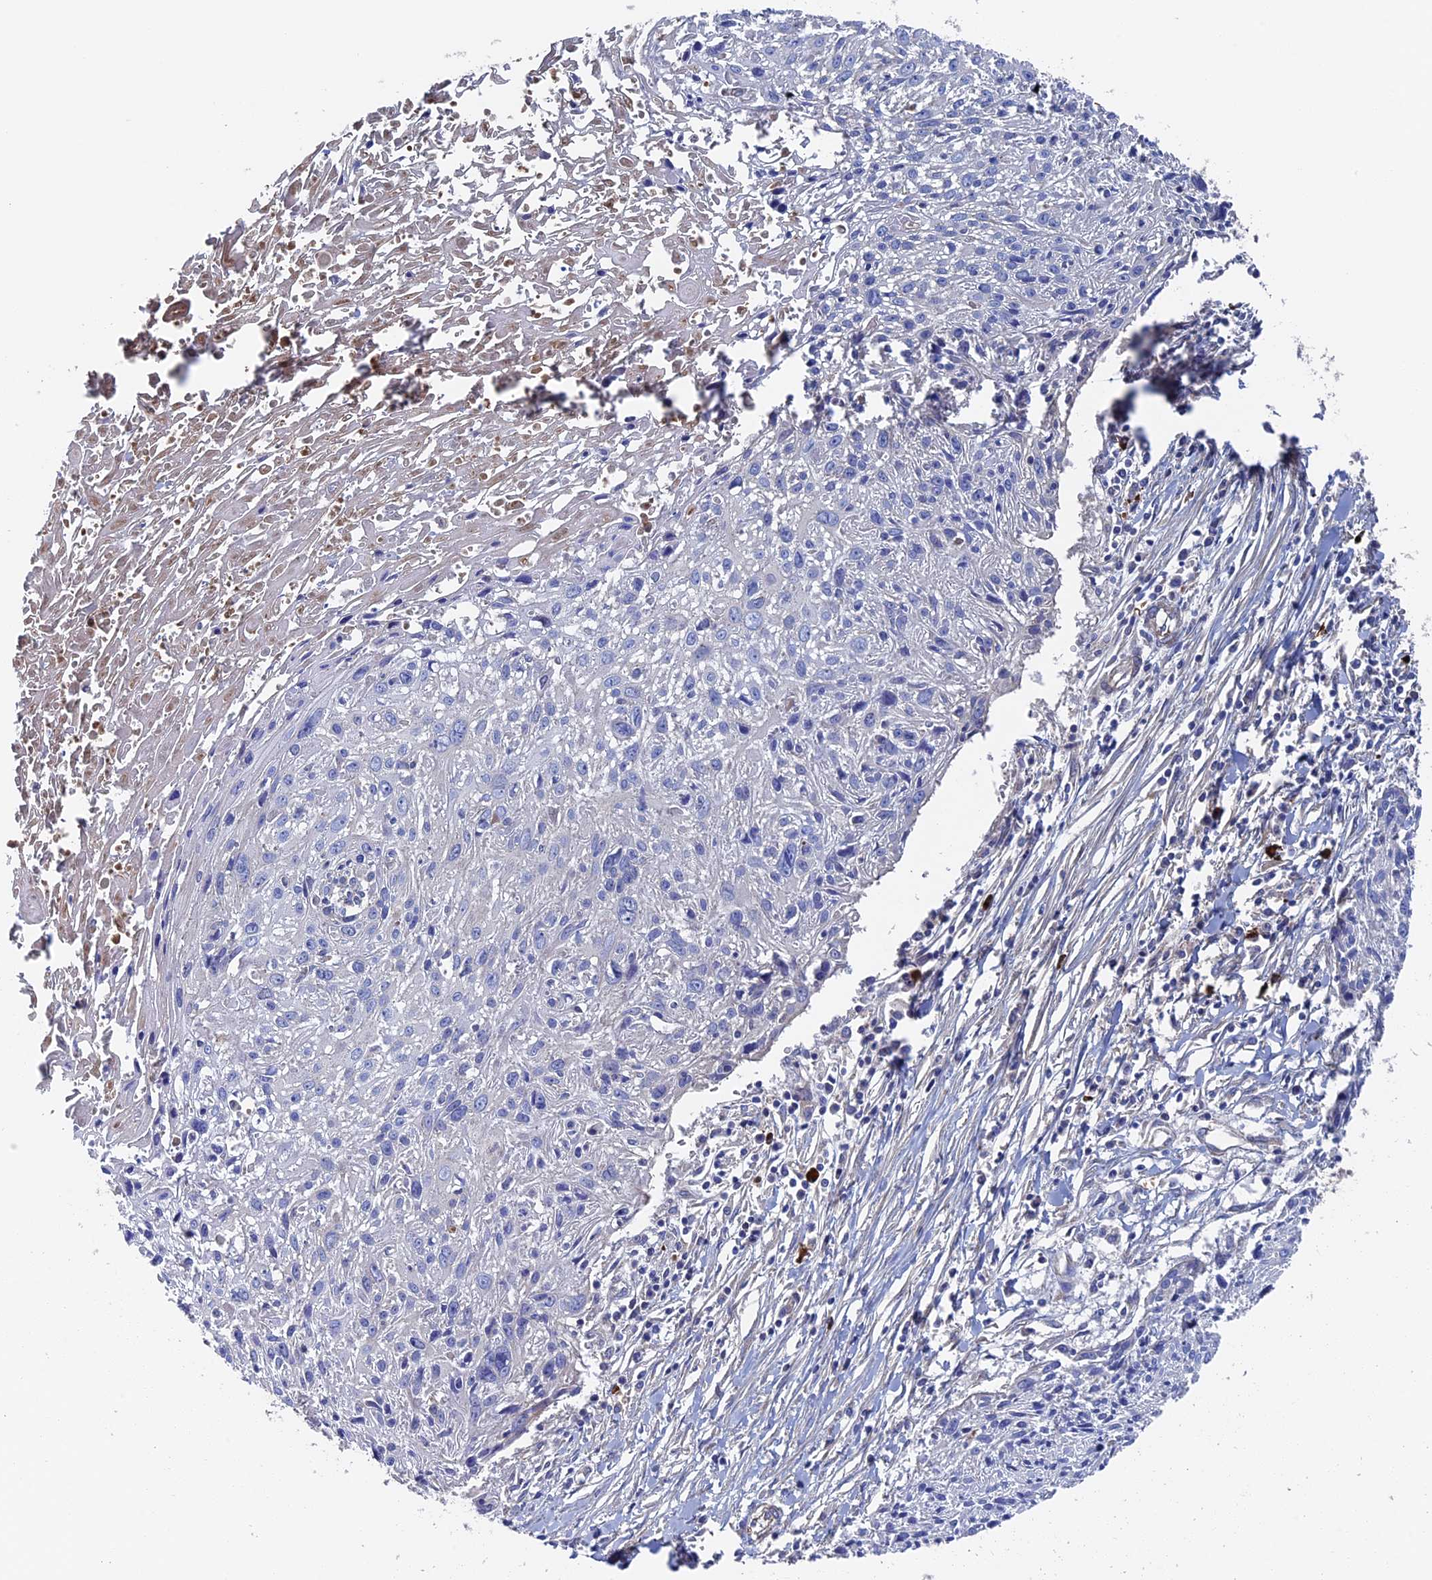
{"staining": {"intensity": "negative", "quantity": "none", "location": "none"}, "tissue": "cervical cancer", "cell_type": "Tumor cells", "image_type": "cancer", "snomed": [{"axis": "morphology", "description": "Squamous cell carcinoma, NOS"}, {"axis": "topography", "description": "Cervix"}], "caption": "Tumor cells show no significant protein staining in cervical squamous cell carcinoma. (Brightfield microscopy of DAB immunohistochemistry (IHC) at high magnification).", "gene": "RPUSD1", "patient": {"sex": "female", "age": 51}}